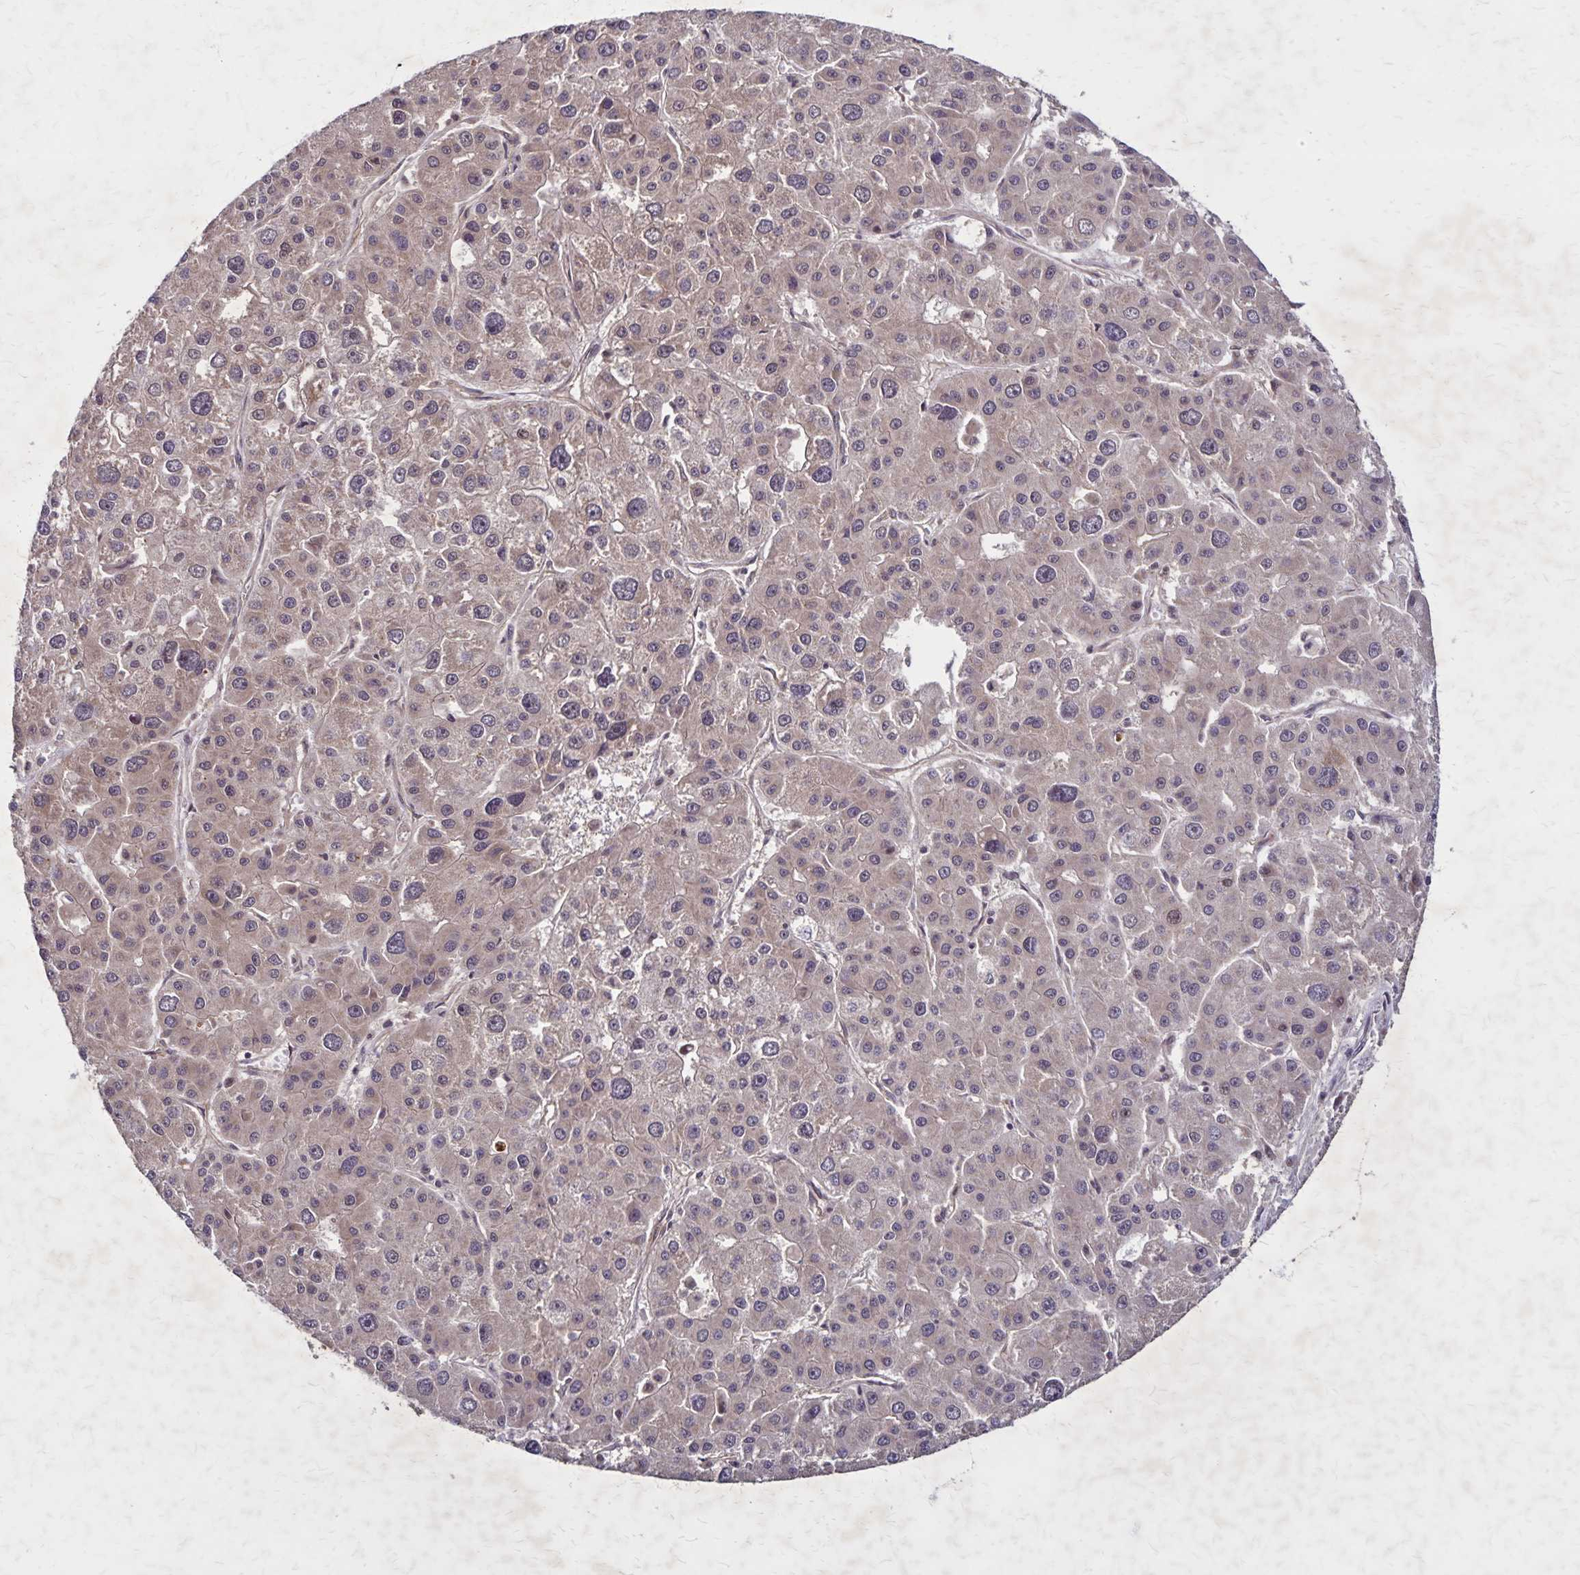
{"staining": {"intensity": "weak", "quantity": "25%-75%", "location": "cytoplasmic/membranous"}, "tissue": "liver cancer", "cell_type": "Tumor cells", "image_type": "cancer", "snomed": [{"axis": "morphology", "description": "Carcinoma, Hepatocellular, NOS"}, {"axis": "topography", "description": "Liver"}], "caption": "Immunohistochemical staining of human liver cancer reveals low levels of weak cytoplasmic/membranous protein positivity in approximately 25%-75% of tumor cells.", "gene": "NFS1", "patient": {"sex": "male", "age": 73}}